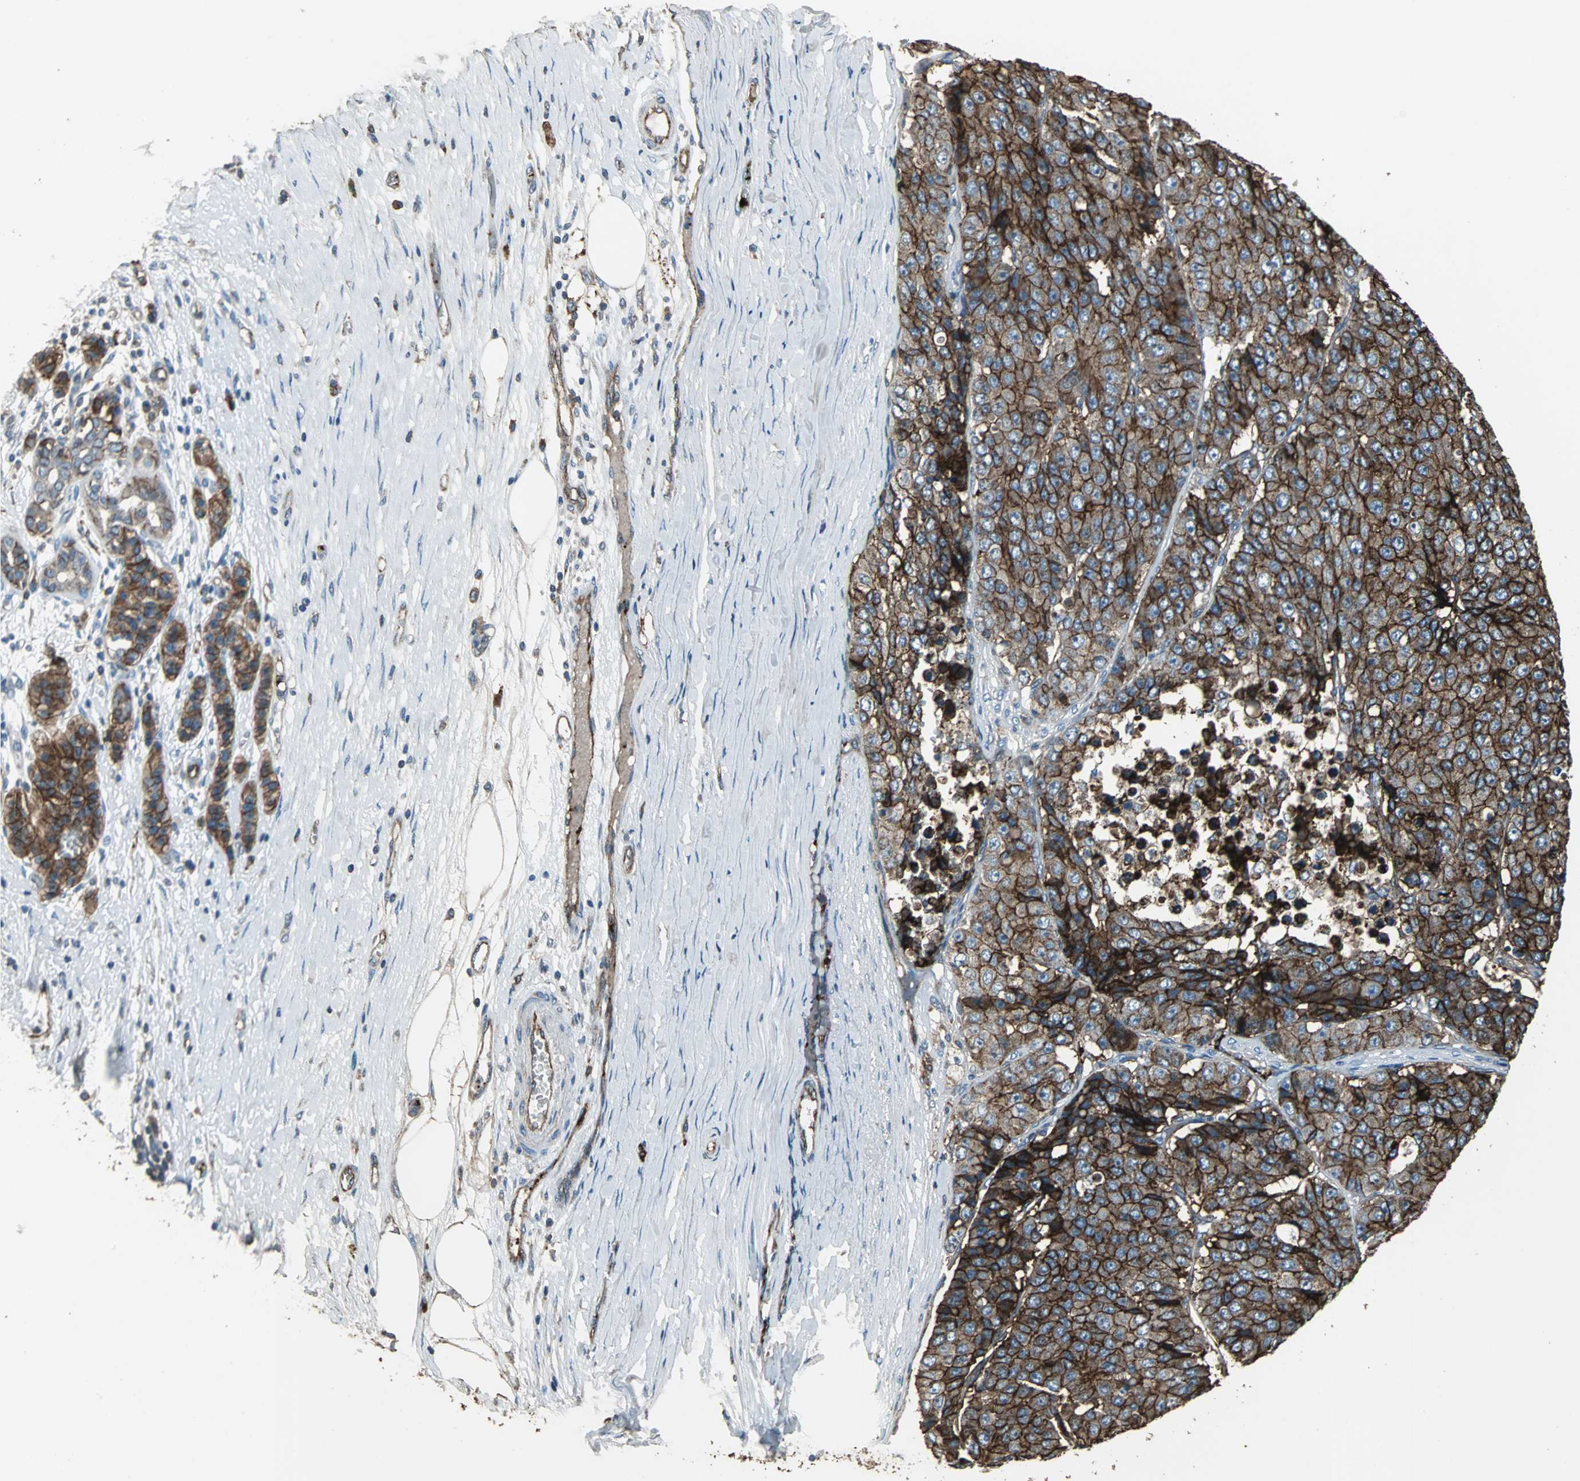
{"staining": {"intensity": "strong", "quantity": ">75%", "location": "cytoplasmic/membranous"}, "tissue": "pancreatic cancer", "cell_type": "Tumor cells", "image_type": "cancer", "snomed": [{"axis": "morphology", "description": "Adenocarcinoma, NOS"}, {"axis": "topography", "description": "Pancreas"}], "caption": "Protein staining of adenocarcinoma (pancreatic) tissue shows strong cytoplasmic/membranous expression in about >75% of tumor cells. (DAB (3,3'-diaminobenzidine) IHC with brightfield microscopy, high magnification).", "gene": "F11R", "patient": {"sex": "male", "age": 50}}